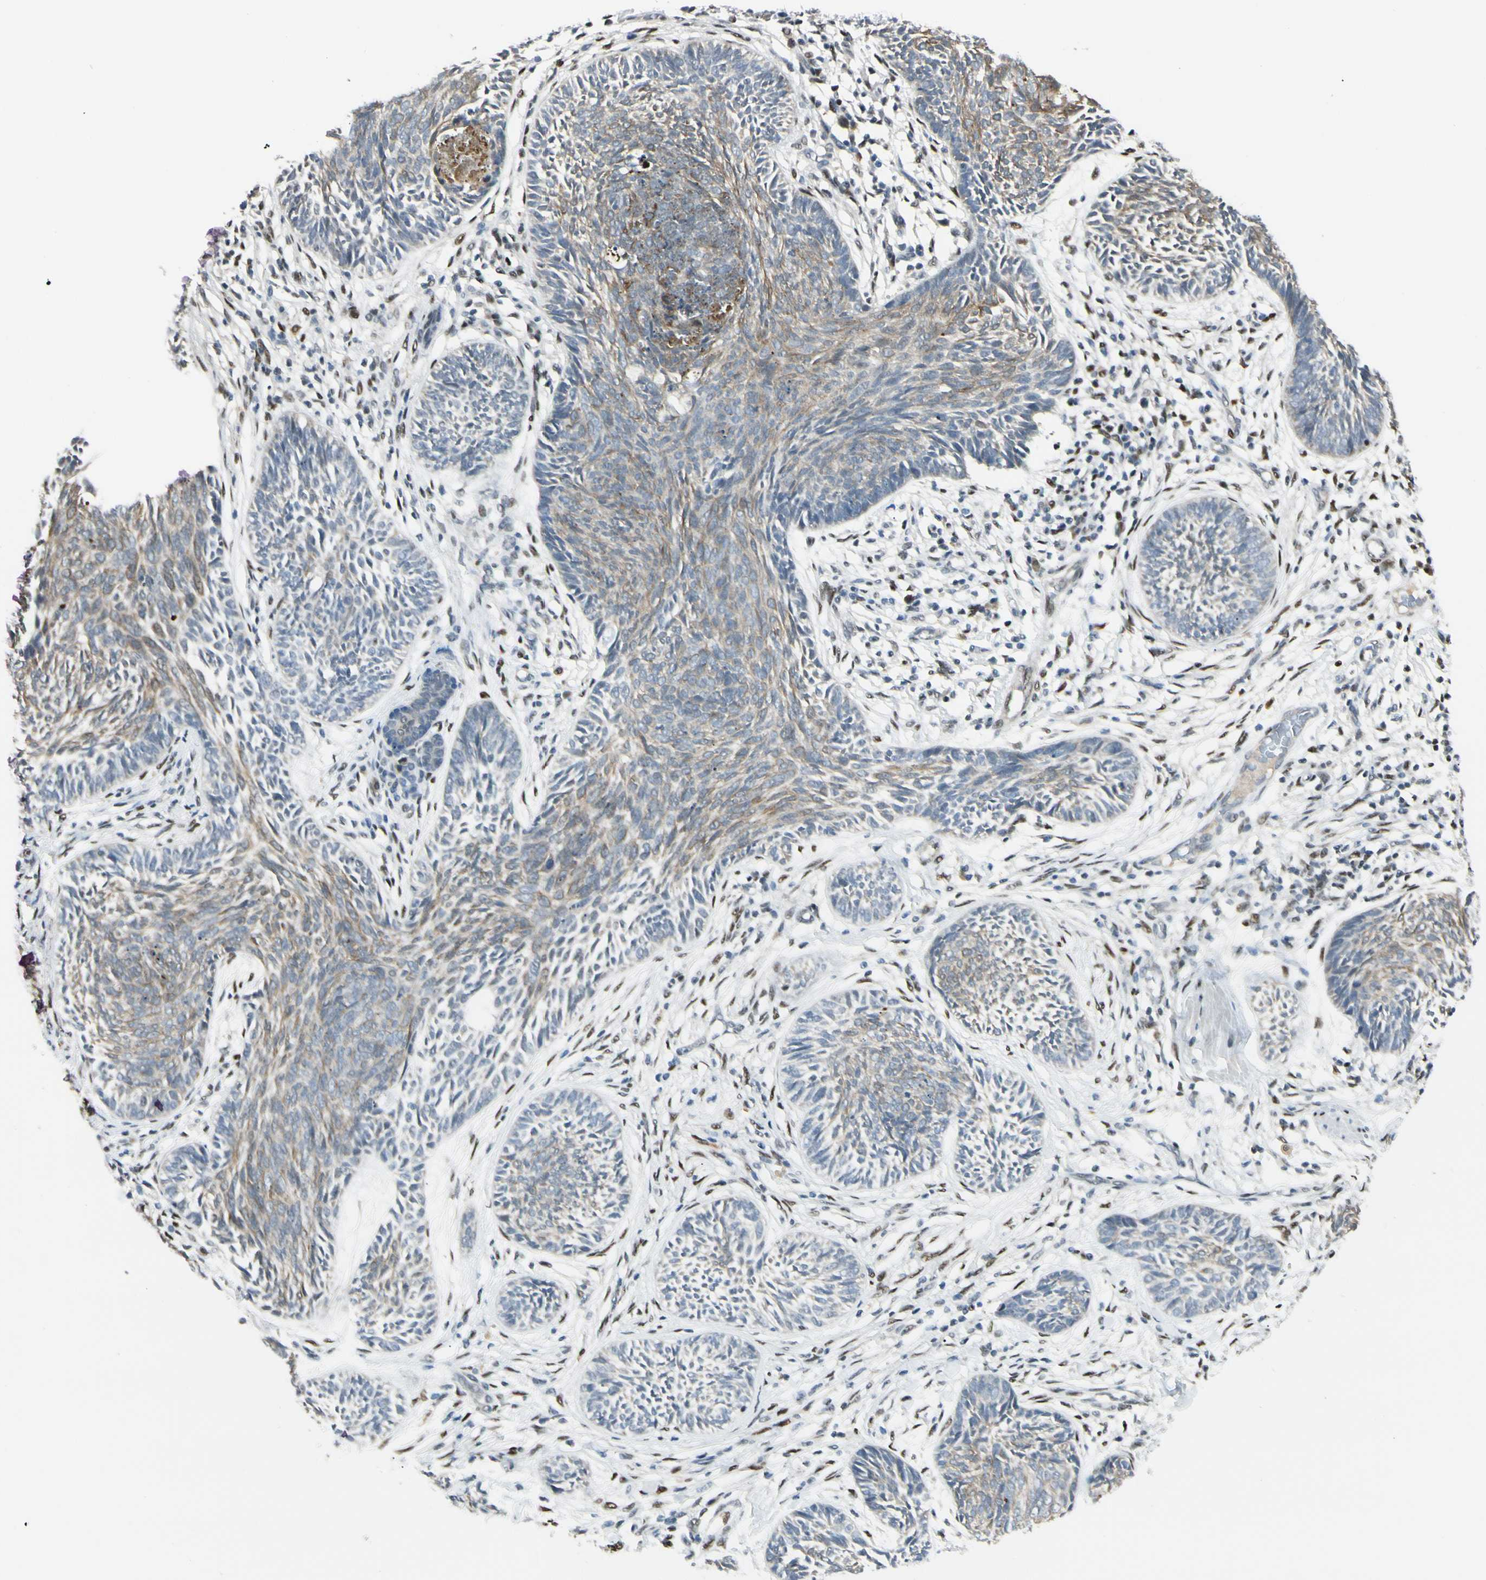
{"staining": {"intensity": "moderate", "quantity": "25%-75%", "location": "cytoplasmic/membranous"}, "tissue": "skin cancer", "cell_type": "Tumor cells", "image_type": "cancer", "snomed": [{"axis": "morphology", "description": "Papilloma, NOS"}, {"axis": "morphology", "description": "Basal cell carcinoma"}, {"axis": "topography", "description": "Skin"}], "caption": "A high-resolution image shows immunohistochemistry (IHC) staining of basal cell carcinoma (skin), which shows moderate cytoplasmic/membranous staining in about 25%-75% of tumor cells. The protein of interest is shown in brown color, while the nuclei are stained blue.", "gene": "ATXN1", "patient": {"sex": "male", "age": 87}}